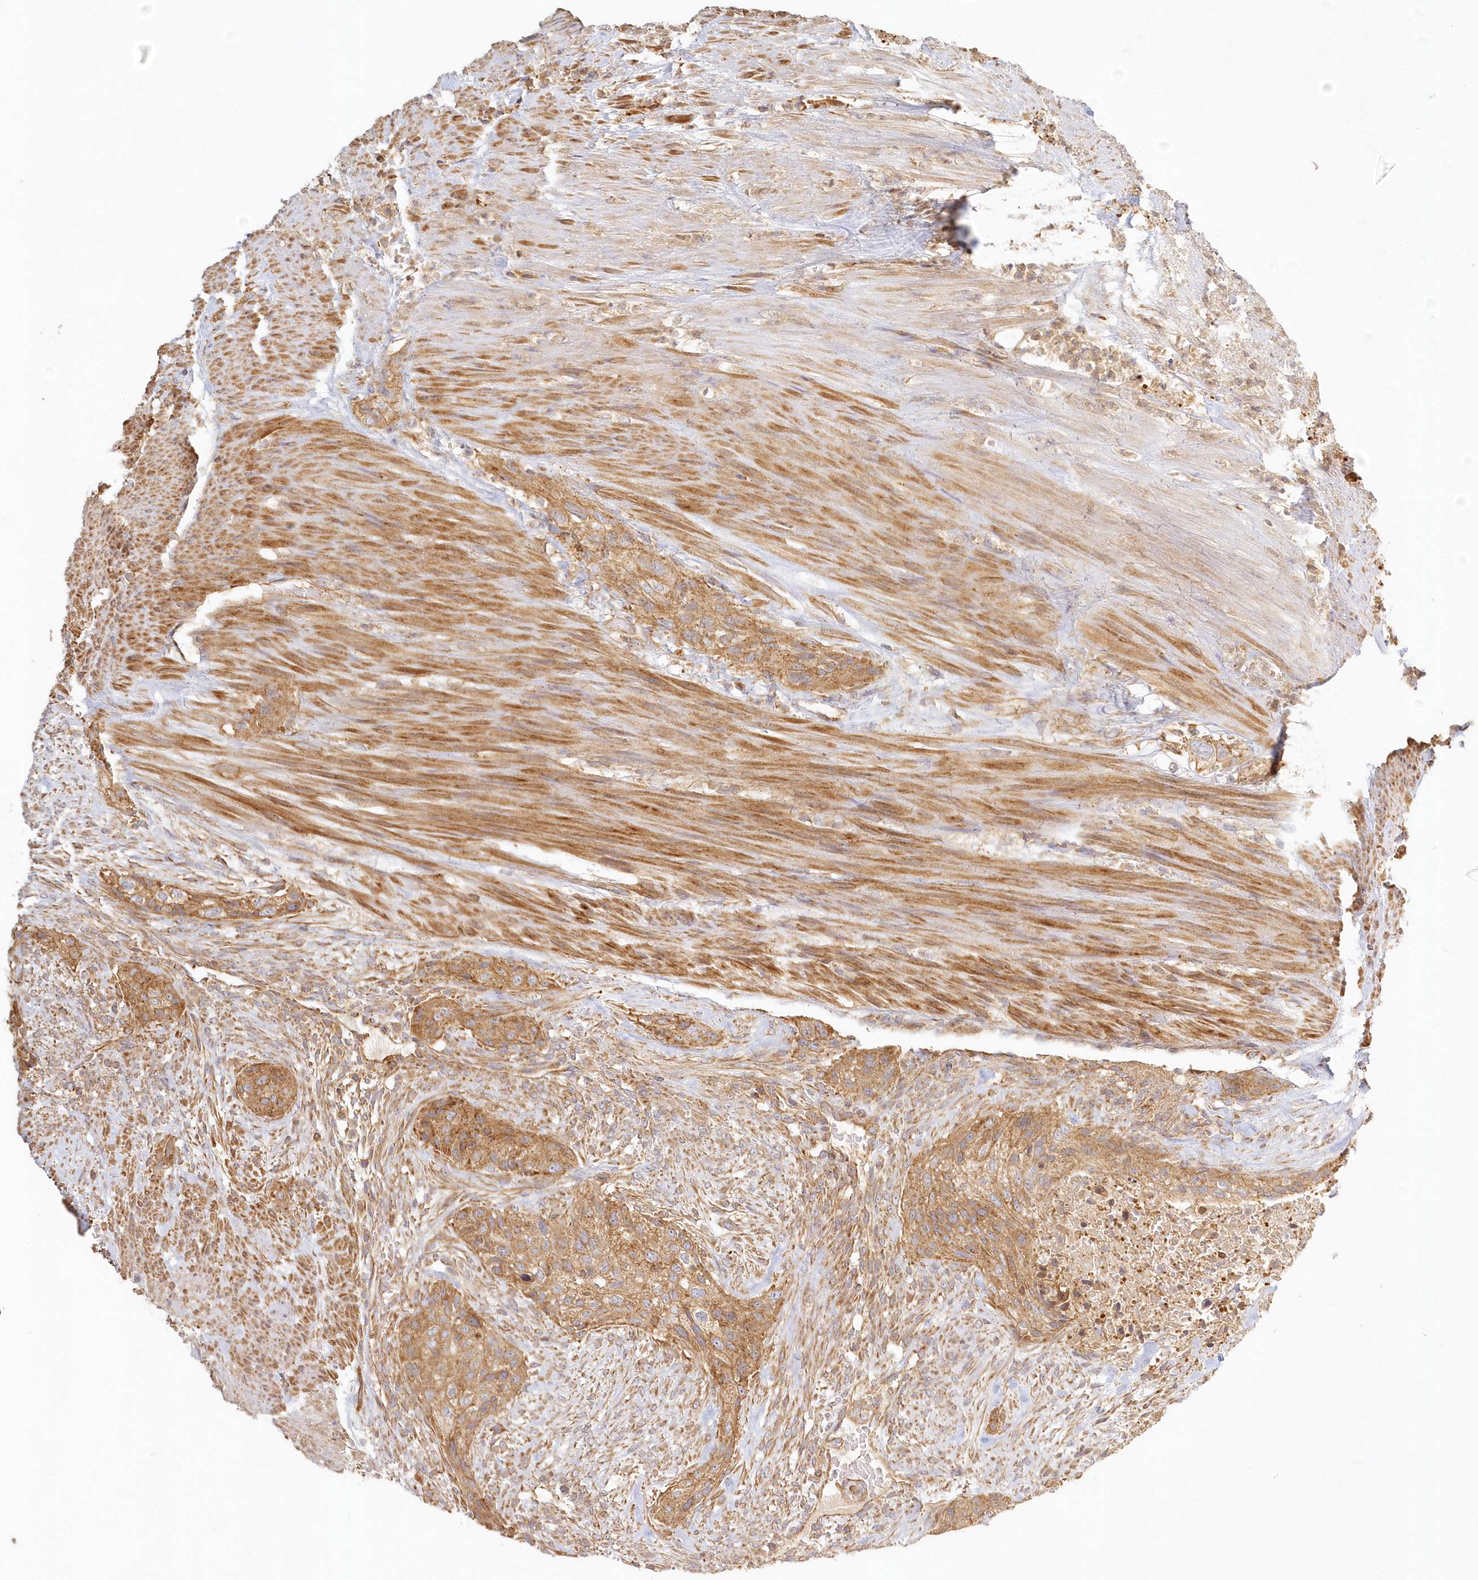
{"staining": {"intensity": "moderate", "quantity": ">75%", "location": "cytoplasmic/membranous"}, "tissue": "urothelial cancer", "cell_type": "Tumor cells", "image_type": "cancer", "snomed": [{"axis": "morphology", "description": "Urothelial carcinoma, High grade"}, {"axis": "topography", "description": "Urinary bladder"}], "caption": "Immunohistochemical staining of human urothelial cancer shows medium levels of moderate cytoplasmic/membranous staining in about >75% of tumor cells.", "gene": "KIAA0232", "patient": {"sex": "male", "age": 35}}